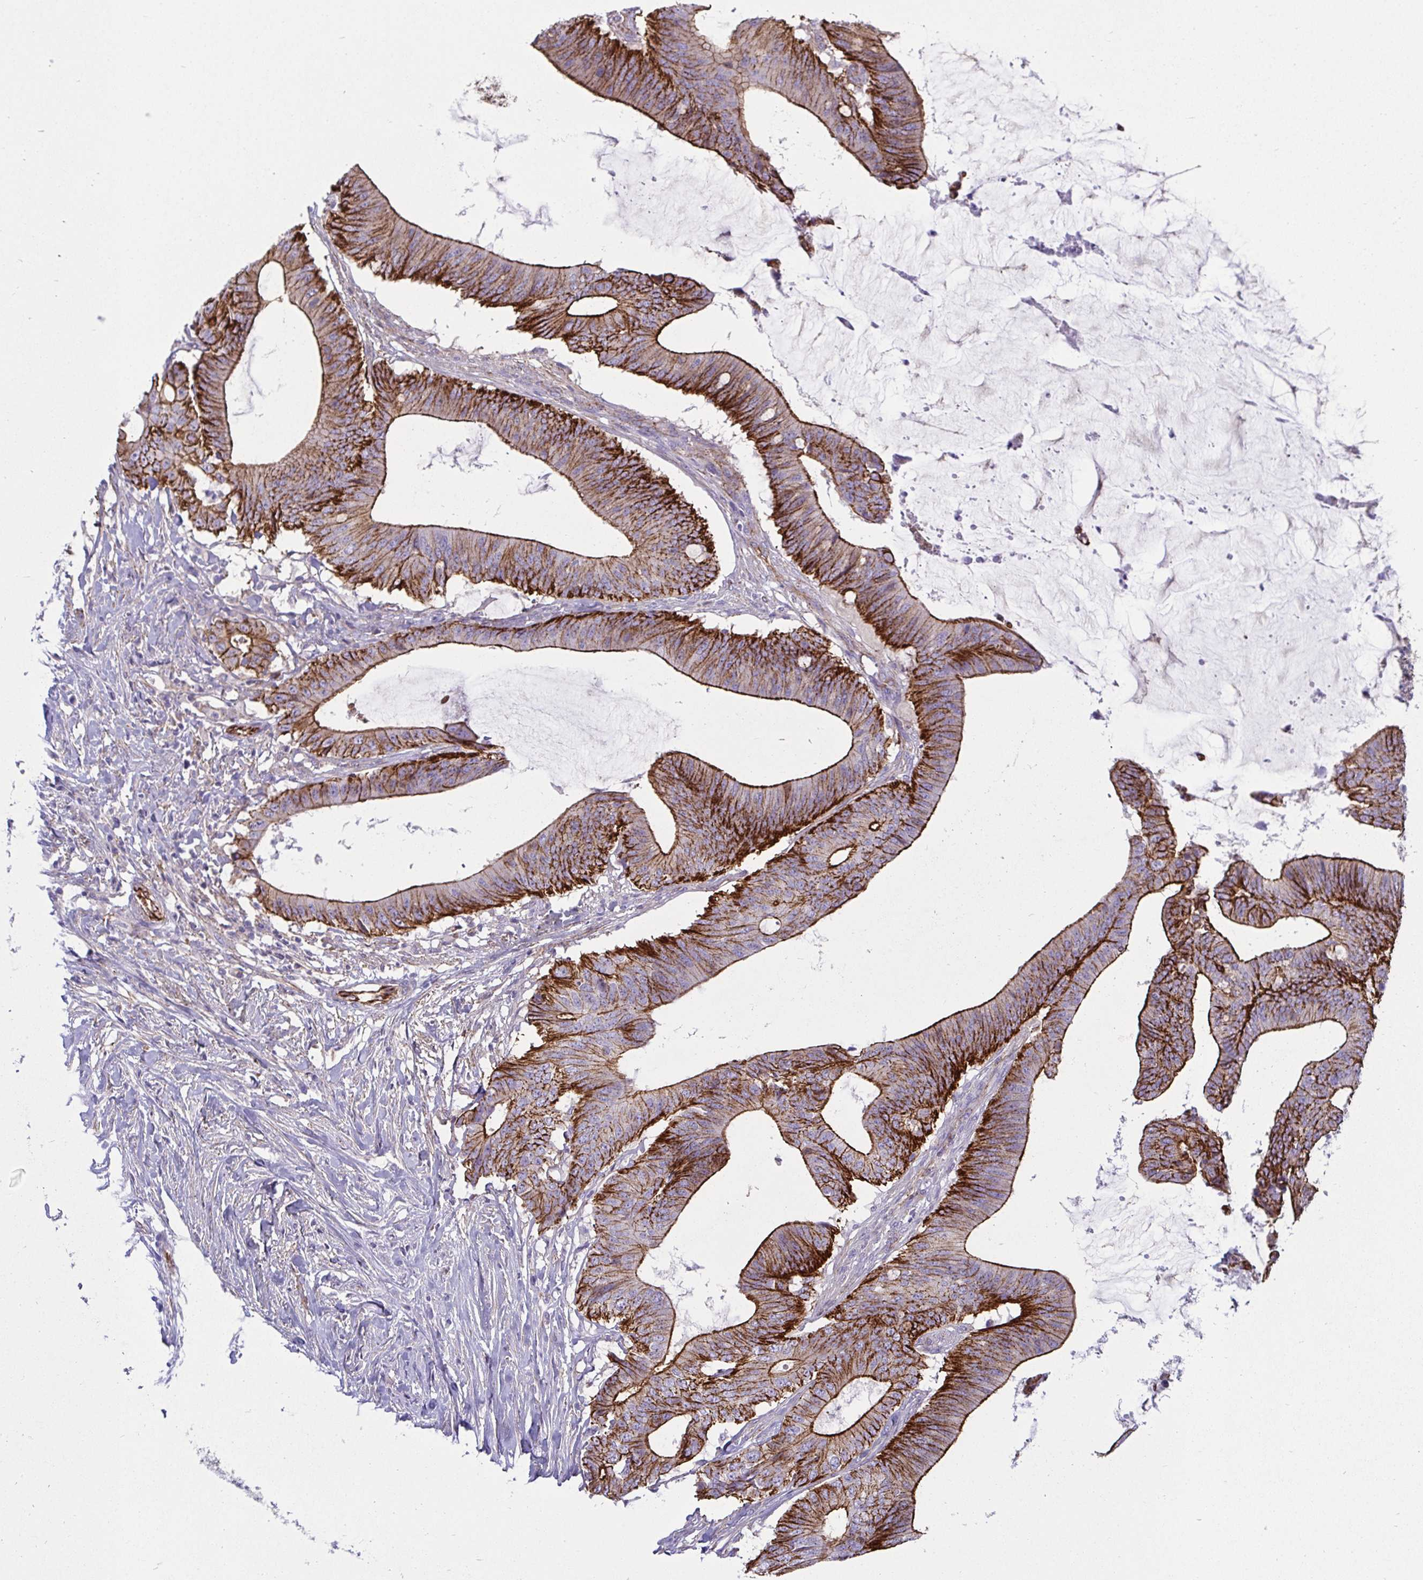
{"staining": {"intensity": "strong", "quantity": ">75%", "location": "cytoplasmic/membranous"}, "tissue": "colorectal cancer", "cell_type": "Tumor cells", "image_type": "cancer", "snomed": [{"axis": "morphology", "description": "Adenocarcinoma, NOS"}, {"axis": "topography", "description": "Colon"}], "caption": "About >75% of tumor cells in adenocarcinoma (colorectal) show strong cytoplasmic/membranous protein expression as visualized by brown immunohistochemical staining.", "gene": "LIMA1", "patient": {"sex": "female", "age": 43}}